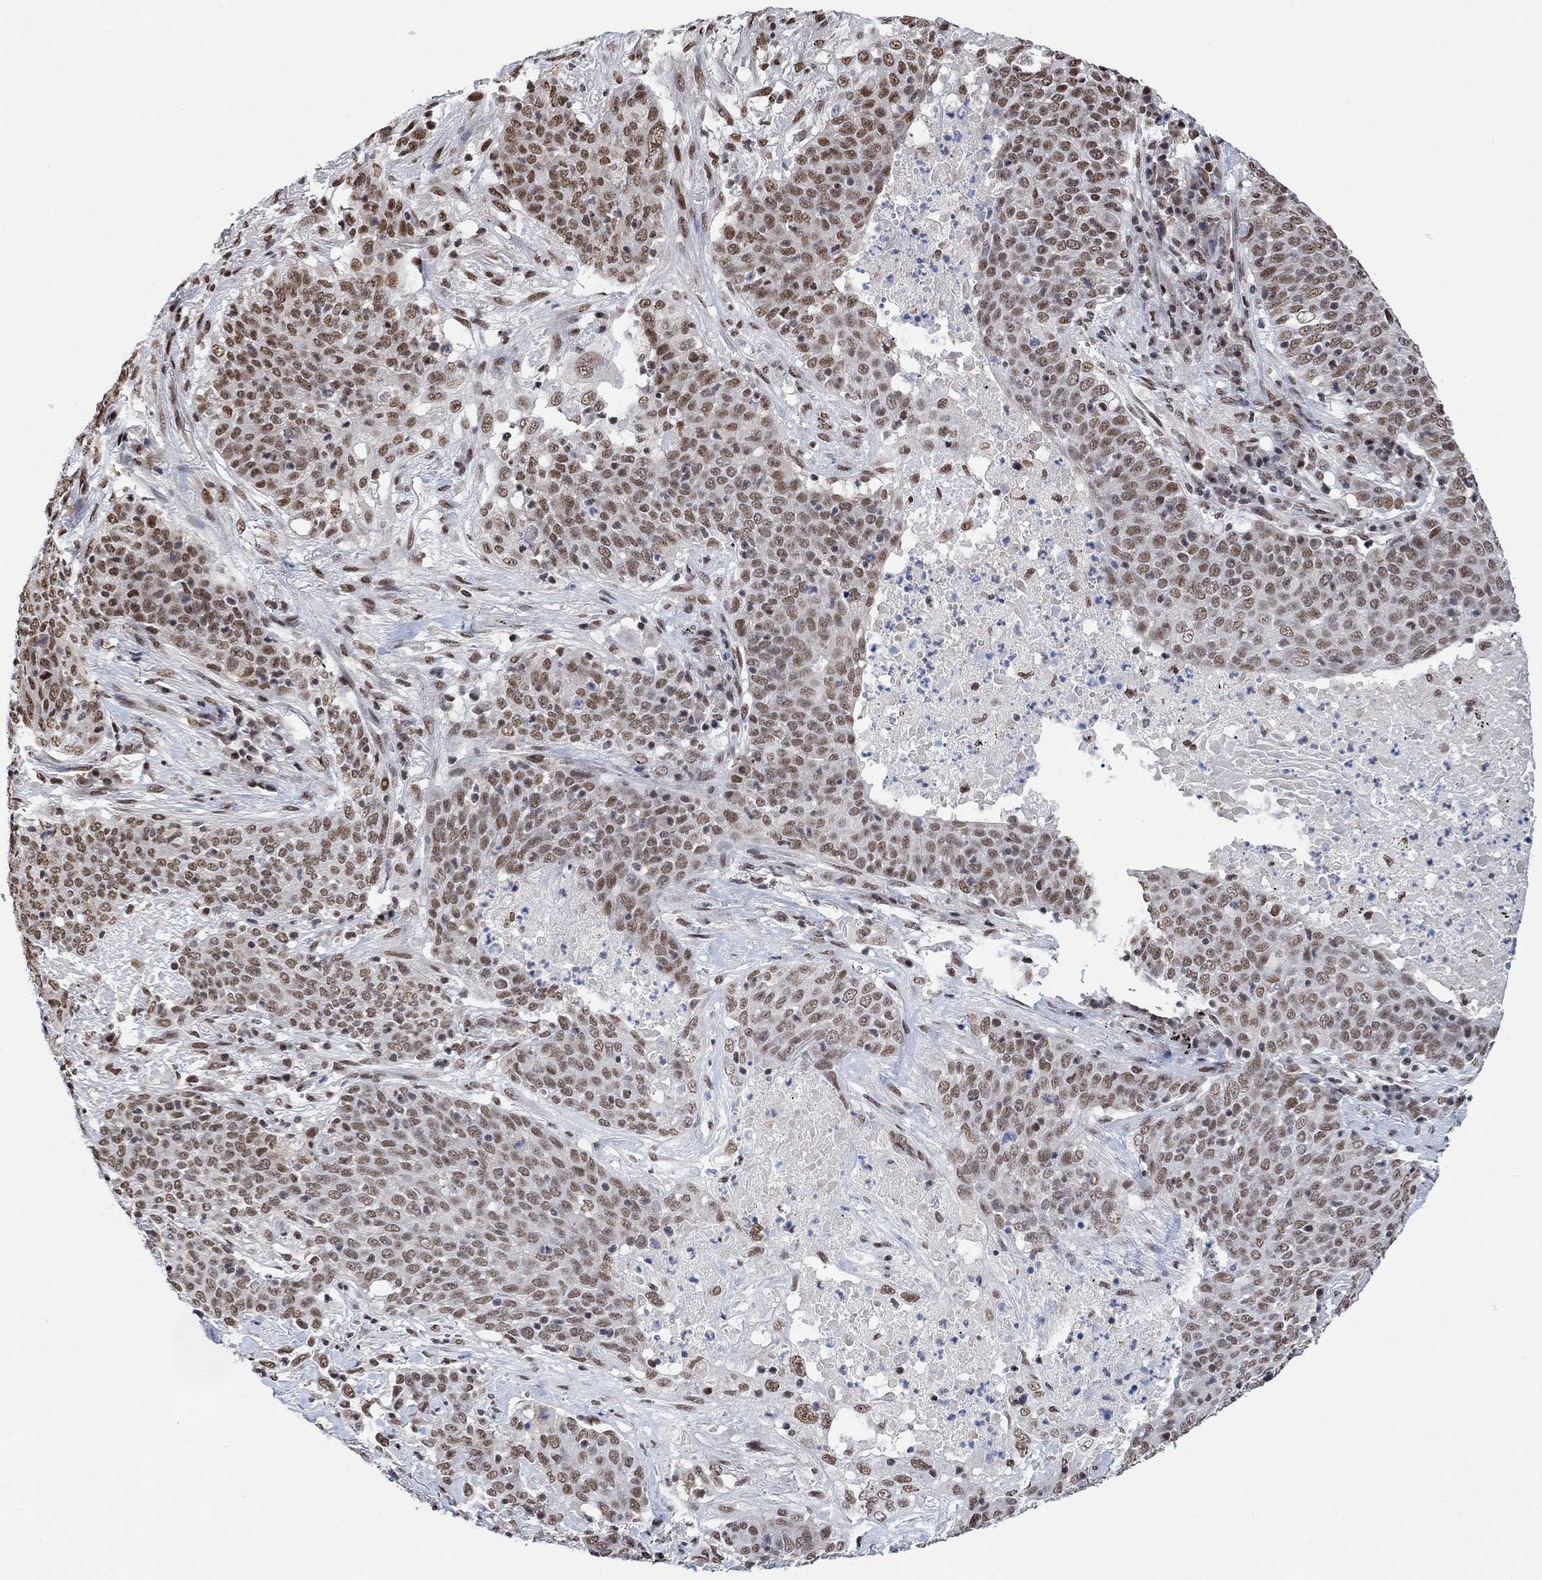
{"staining": {"intensity": "moderate", "quantity": ">75%", "location": "nuclear"}, "tissue": "lung cancer", "cell_type": "Tumor cells", "image_type": "cancer", "snomed": [{"axis": "morphology", "description": "Squamous cell carcinoma, NOS"}, {"axis": "topography", "description": "Lung"}], "caption": "A photomicrograph showing moderate nuclear expression in about >75% of tumor cells in lung cancer (squamous cell carcinoma), as visualized by brown immunohistochemical staining.", "gene": "USP39", "patient": {"sex": "male", "age": 82}}